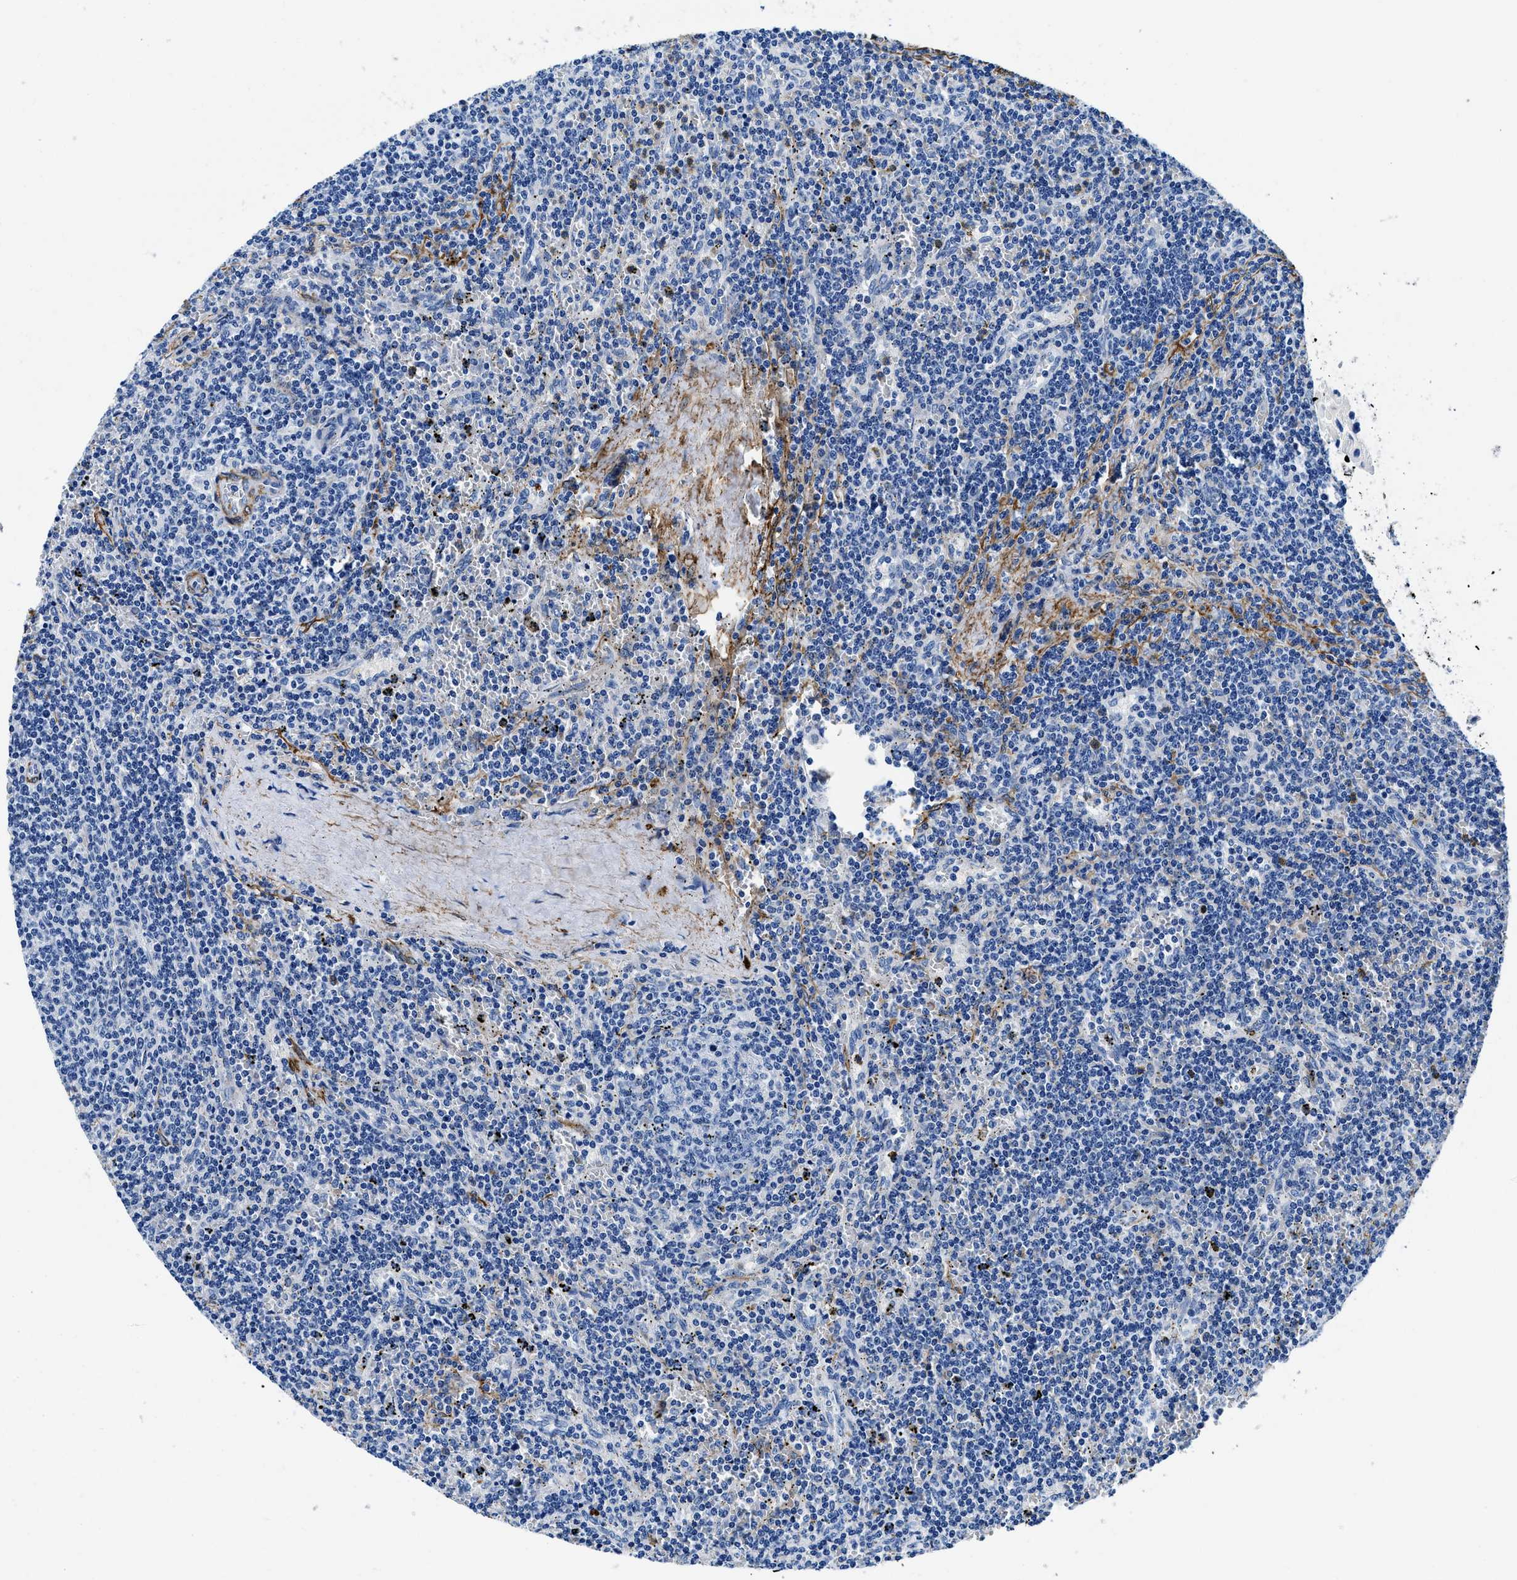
{"staining": {"intensity": "negative", "quantity": "none", "location": "none"}, "tissue": "lymphoma", "cell_type": "Tumor cells", "image_type": "cancer", "snomed": [{"axis": "morphology", "description": "Malignant lymphoma, non-Hodgkin's type, Low grade"}, {"axis": "topography", "description": "Spleen"}], "caption": "This is an IHC photomicrograph of human lymphoma. There is no expression in tumor cells.", "gene": "TEX261", "patient": {"sex": "female", "age": 50}}